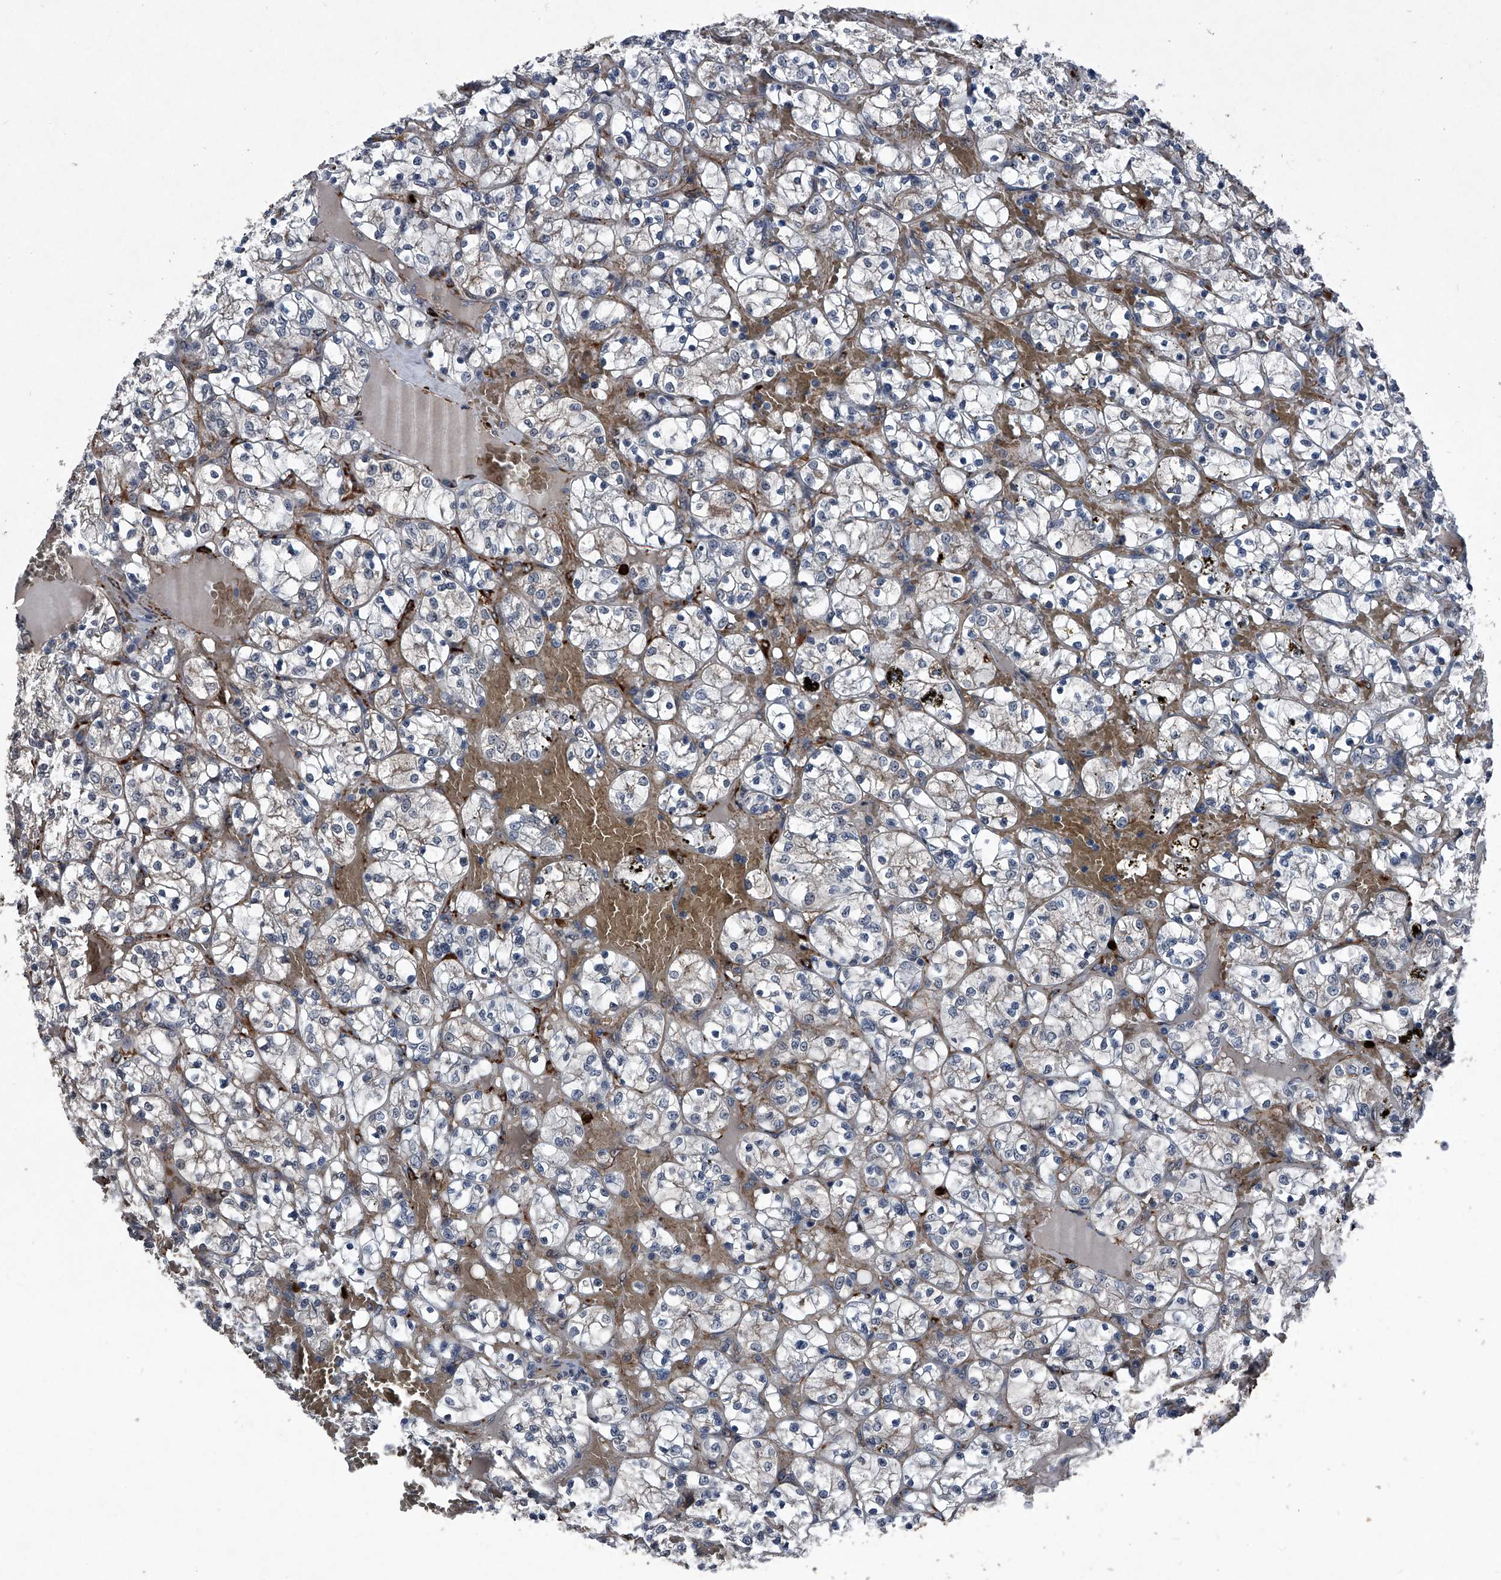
{"staining": {"intensity": "negative", "quantity": "none", "location": "none"}, "tissue": "renal cancer", "cell_type": "Tumor cells", "image_type": "cancer", "snomed": [{"axis": "morphology", "description": "Adenocarcinoma, NOS"}, {"axis": "topography", "description": "Kidney"}], "caption": "Tumor cells are negative for protein expression in human renal cancer (adenocarcinoma).", "gene": "MAPKAP1", "patient": {"sex": "female", "age": 69}}